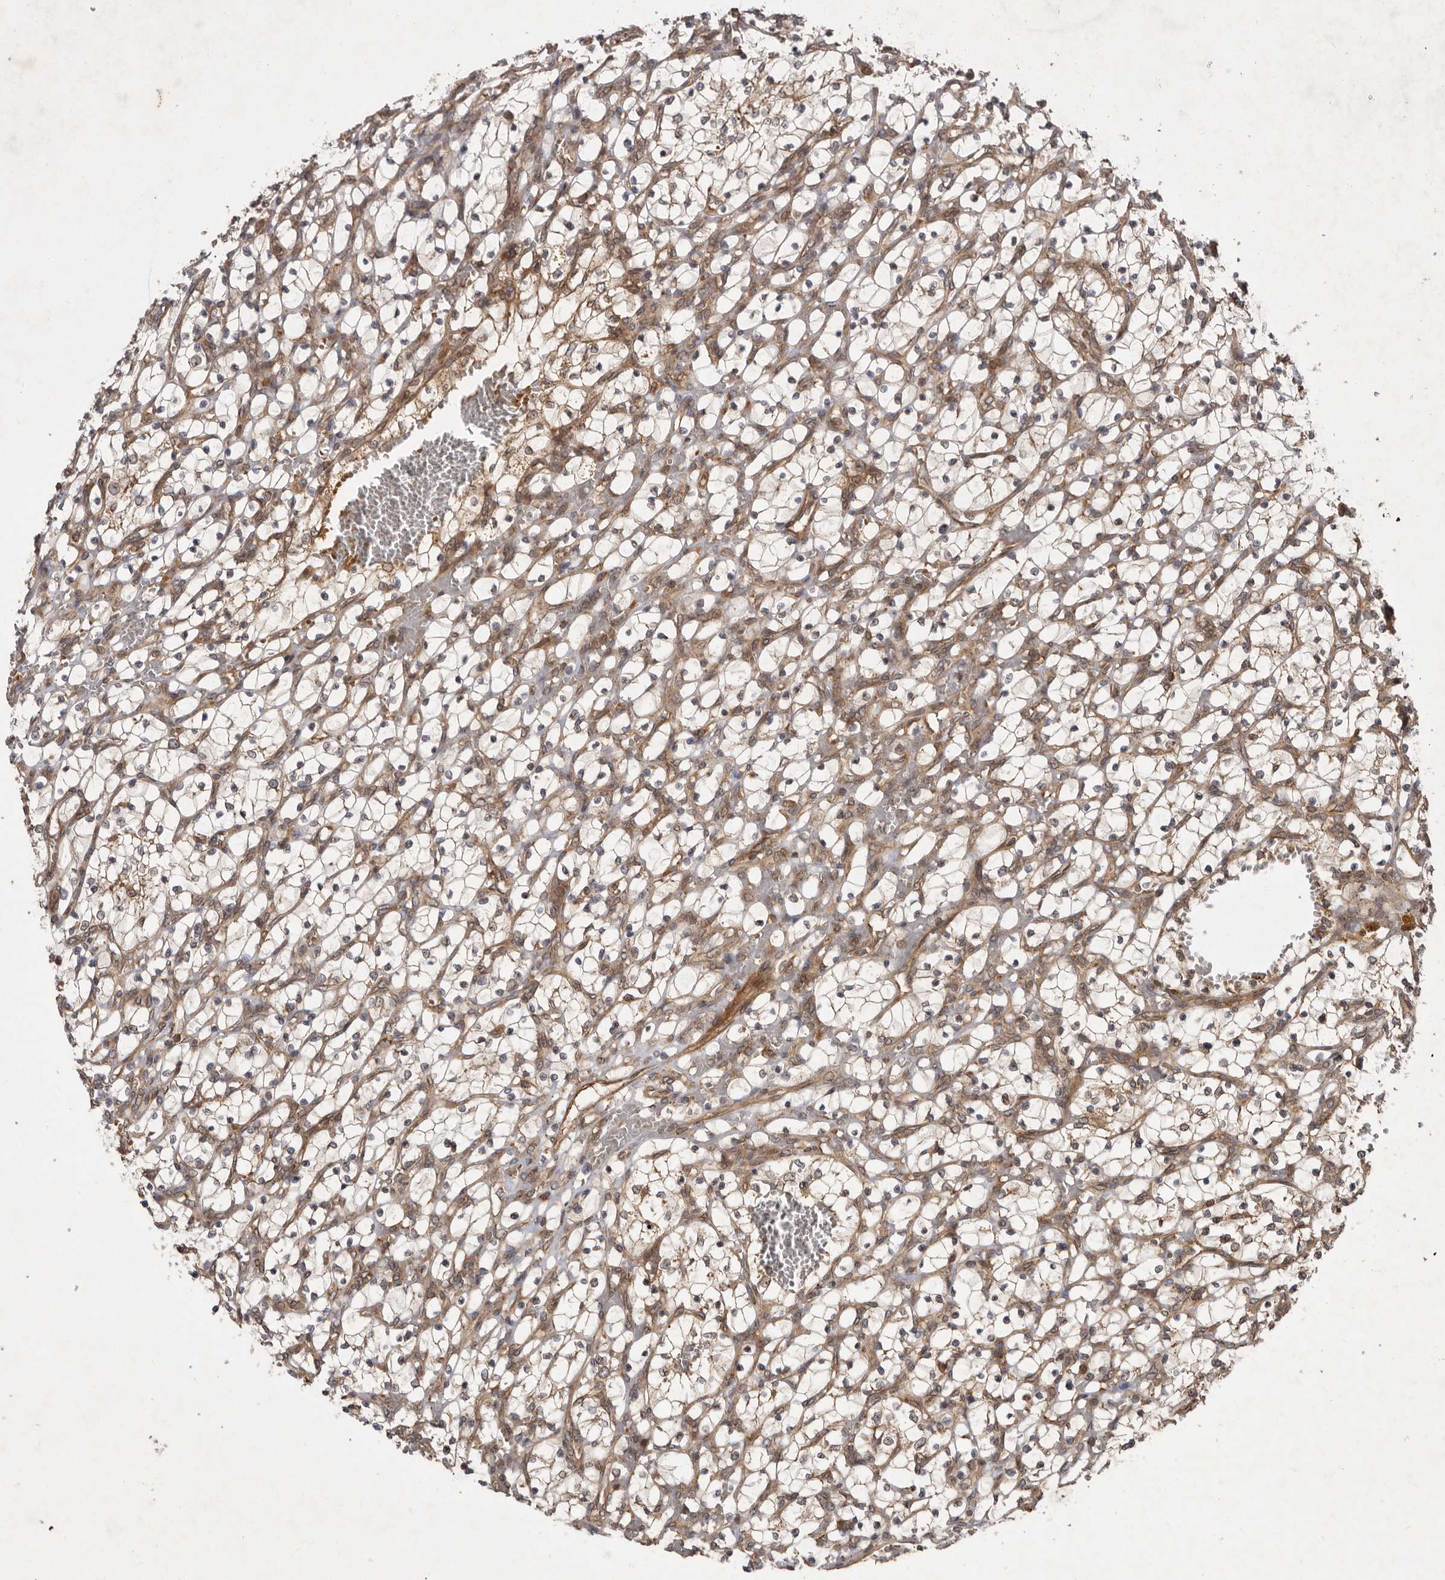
{"staining": {"intensity": "negative", "quantity": "none", "location": "none"}, "tissue": "renal cancer", "cell_type": "Tumor cells", "image_type": "cancer", "snomed": [{"axis": "morphology", "description": "Adenocarcinoma, NOS"}, {"axis": "topography", "description": "Kidney"}], "caption": "Immunohistochemistry (IHC) micrograph of neoplastic tissue: human renal cancer stained with DAB (3,3'-diaminobenzidine) demonstrates no significant protein expression in tumor cells.", "gene": "STK36", "patient": {"sex": "female", "age": 69}}